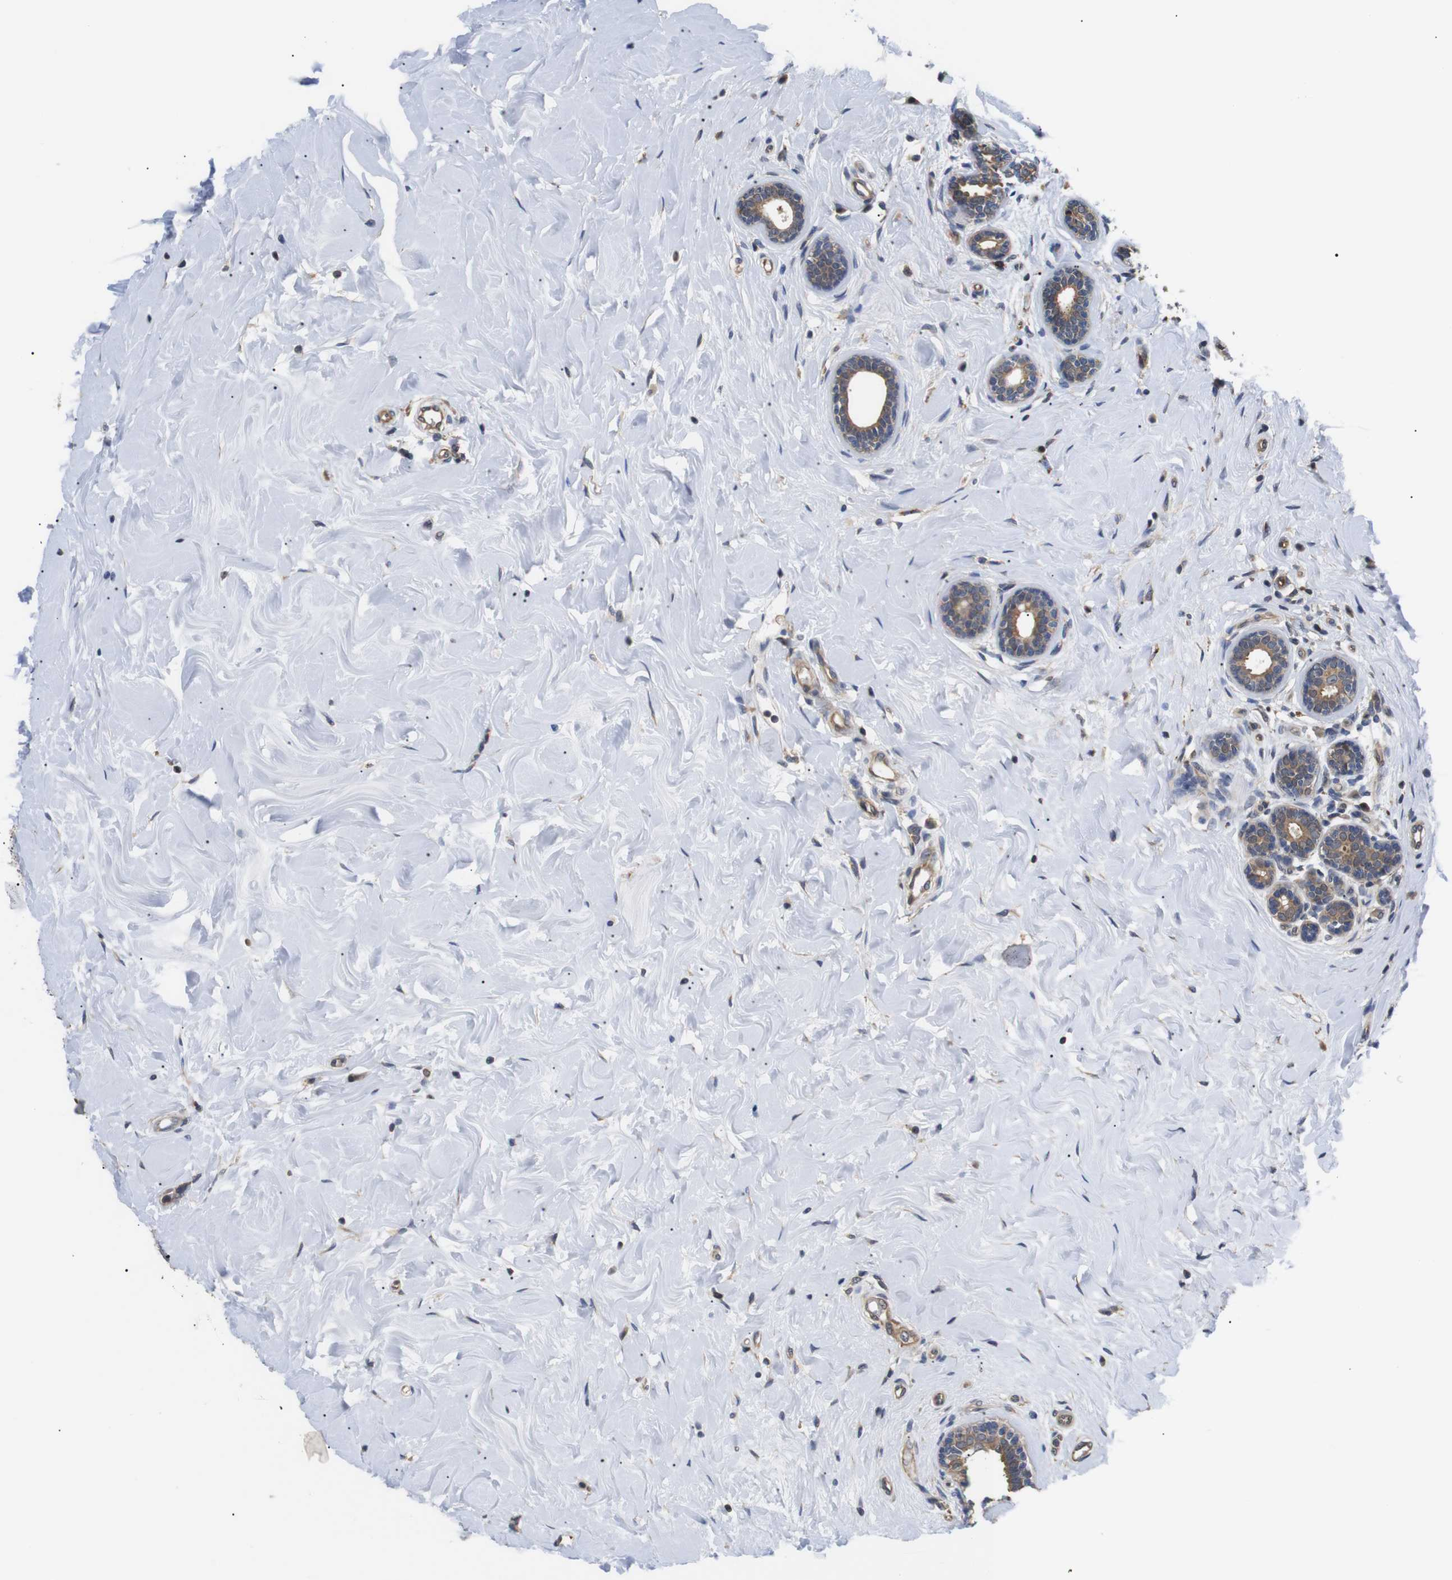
{"staining": {"intensity": "moderate", "quantity": "25%-75%", "location": "cytoplasmic/membranous"}, "tissue": "breast cancer", "cell_type": "Tumor cells", "image_type": "cancer", "snomed": [{"axis": "morphology", "description": "Normal tissue, NOS"}, {"axis": "morphology", "description": "Duct carcinoma"}, {"axis": "topography", "description": "Breast"}], "caption": "Immunohistochemistry (IHC) photomicrograph of neoplastic tissue: human breast cancer (intraductal carcinoma) stained using IHC shows medium levels of moderate protein expression localized specifically in the cytoplasmic/membranous of tumor cells, appearing as a cytoplasmic/membranous brown color.", "gene": "DDR1", "patient": {"sex": "female", "age": 40}}